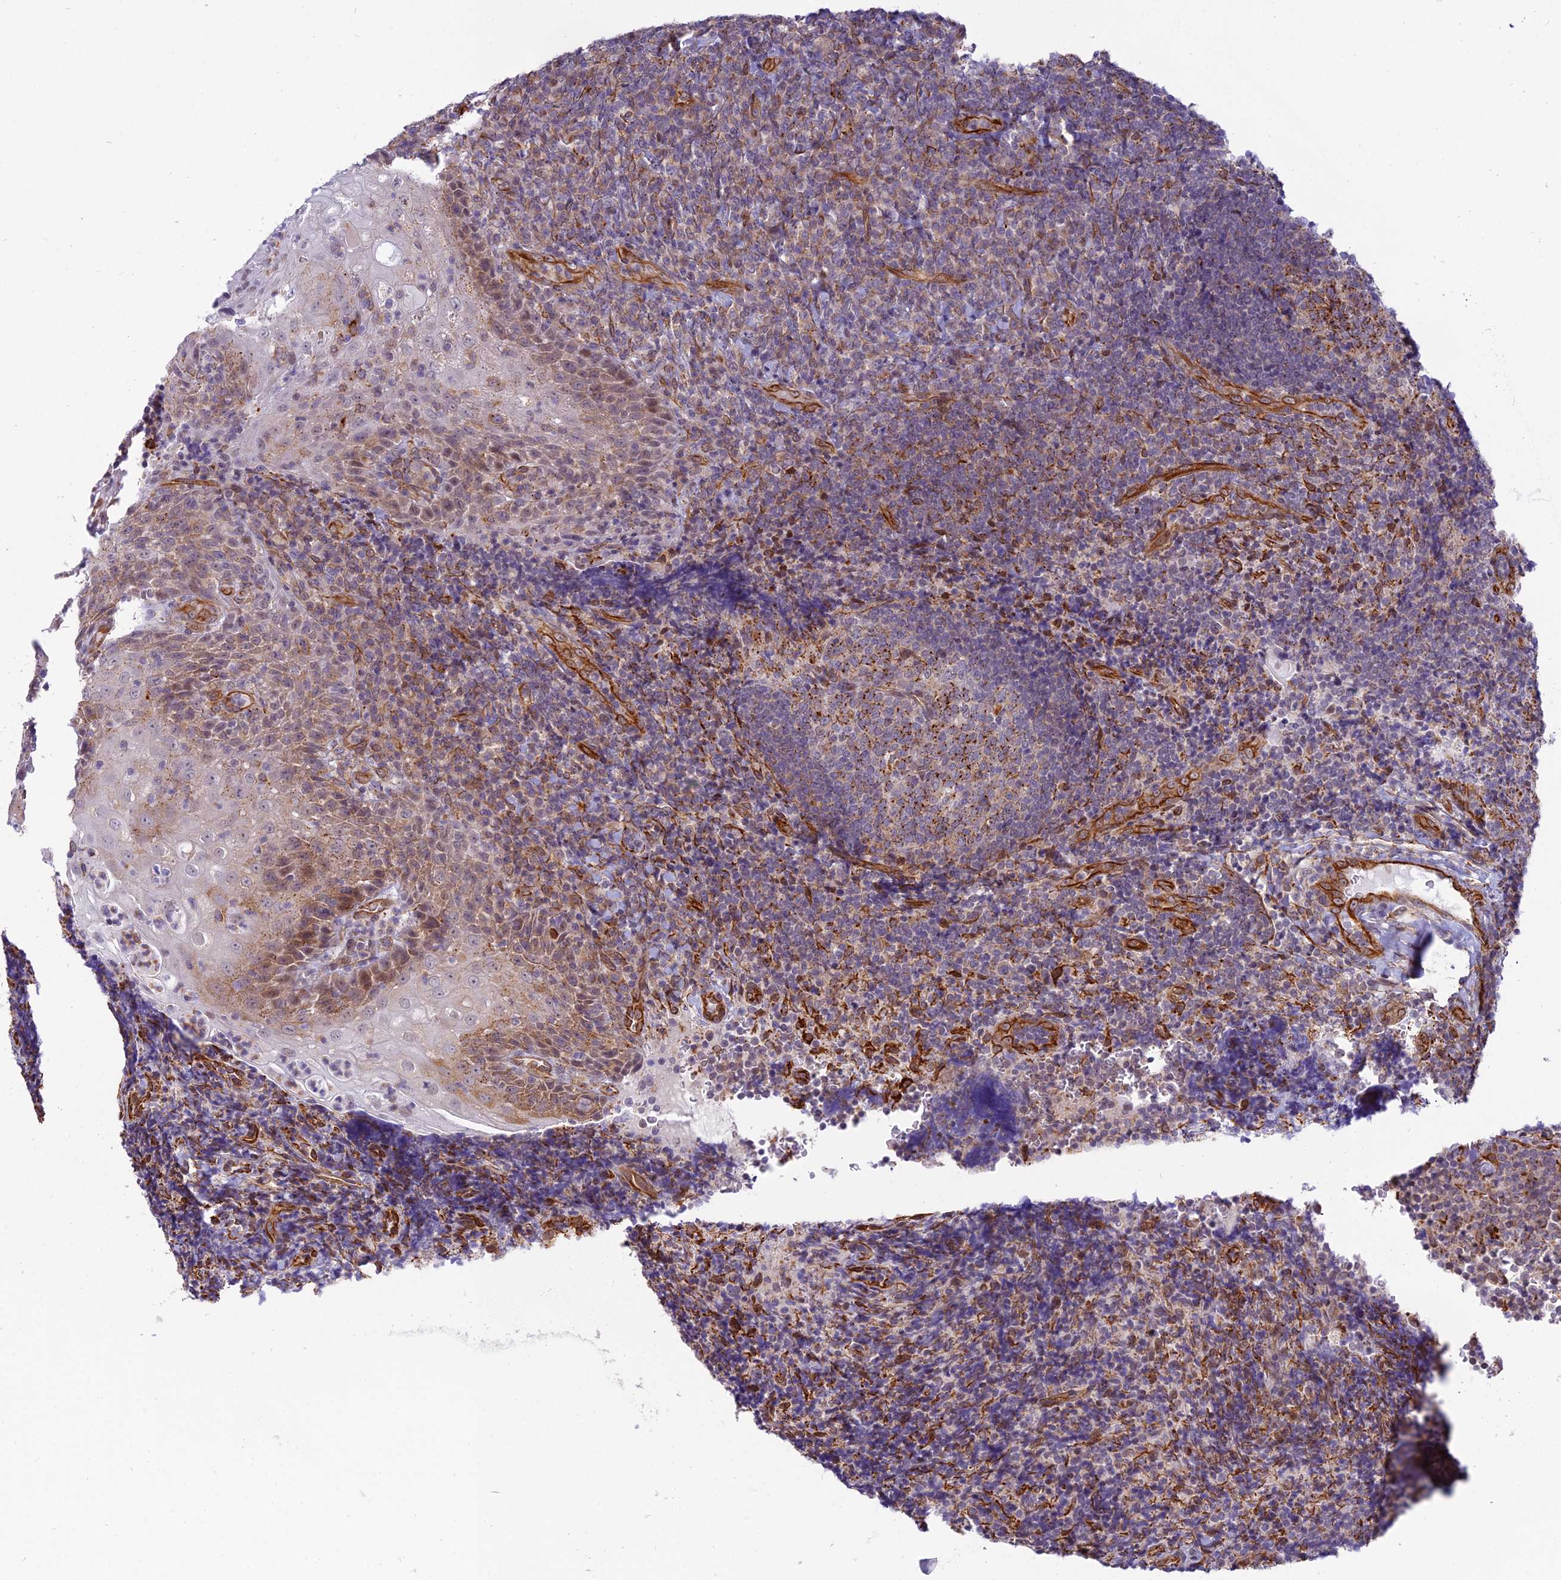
{"staining": {"intensity": "moderate", "quantity": "25%-75%", "location": "cytoplasmic/membranous"}, "tissue": "tonsil", "cell_type": "Germinal center cells", "image_type": "normal", "snomed": [{"axis": "morphology", "description": "Normal tissue, NOS"}, {"axis": "topography", "description": "Tonsil"}], "caption": "Protein expression analysis of benign human tonsil reveals moderate cytoplasmic/membranous positivity in approximately 25%-75% of germinal center cells.", "gene": "SAPCD2", "patient": {"sex": "male", "age": 37}}